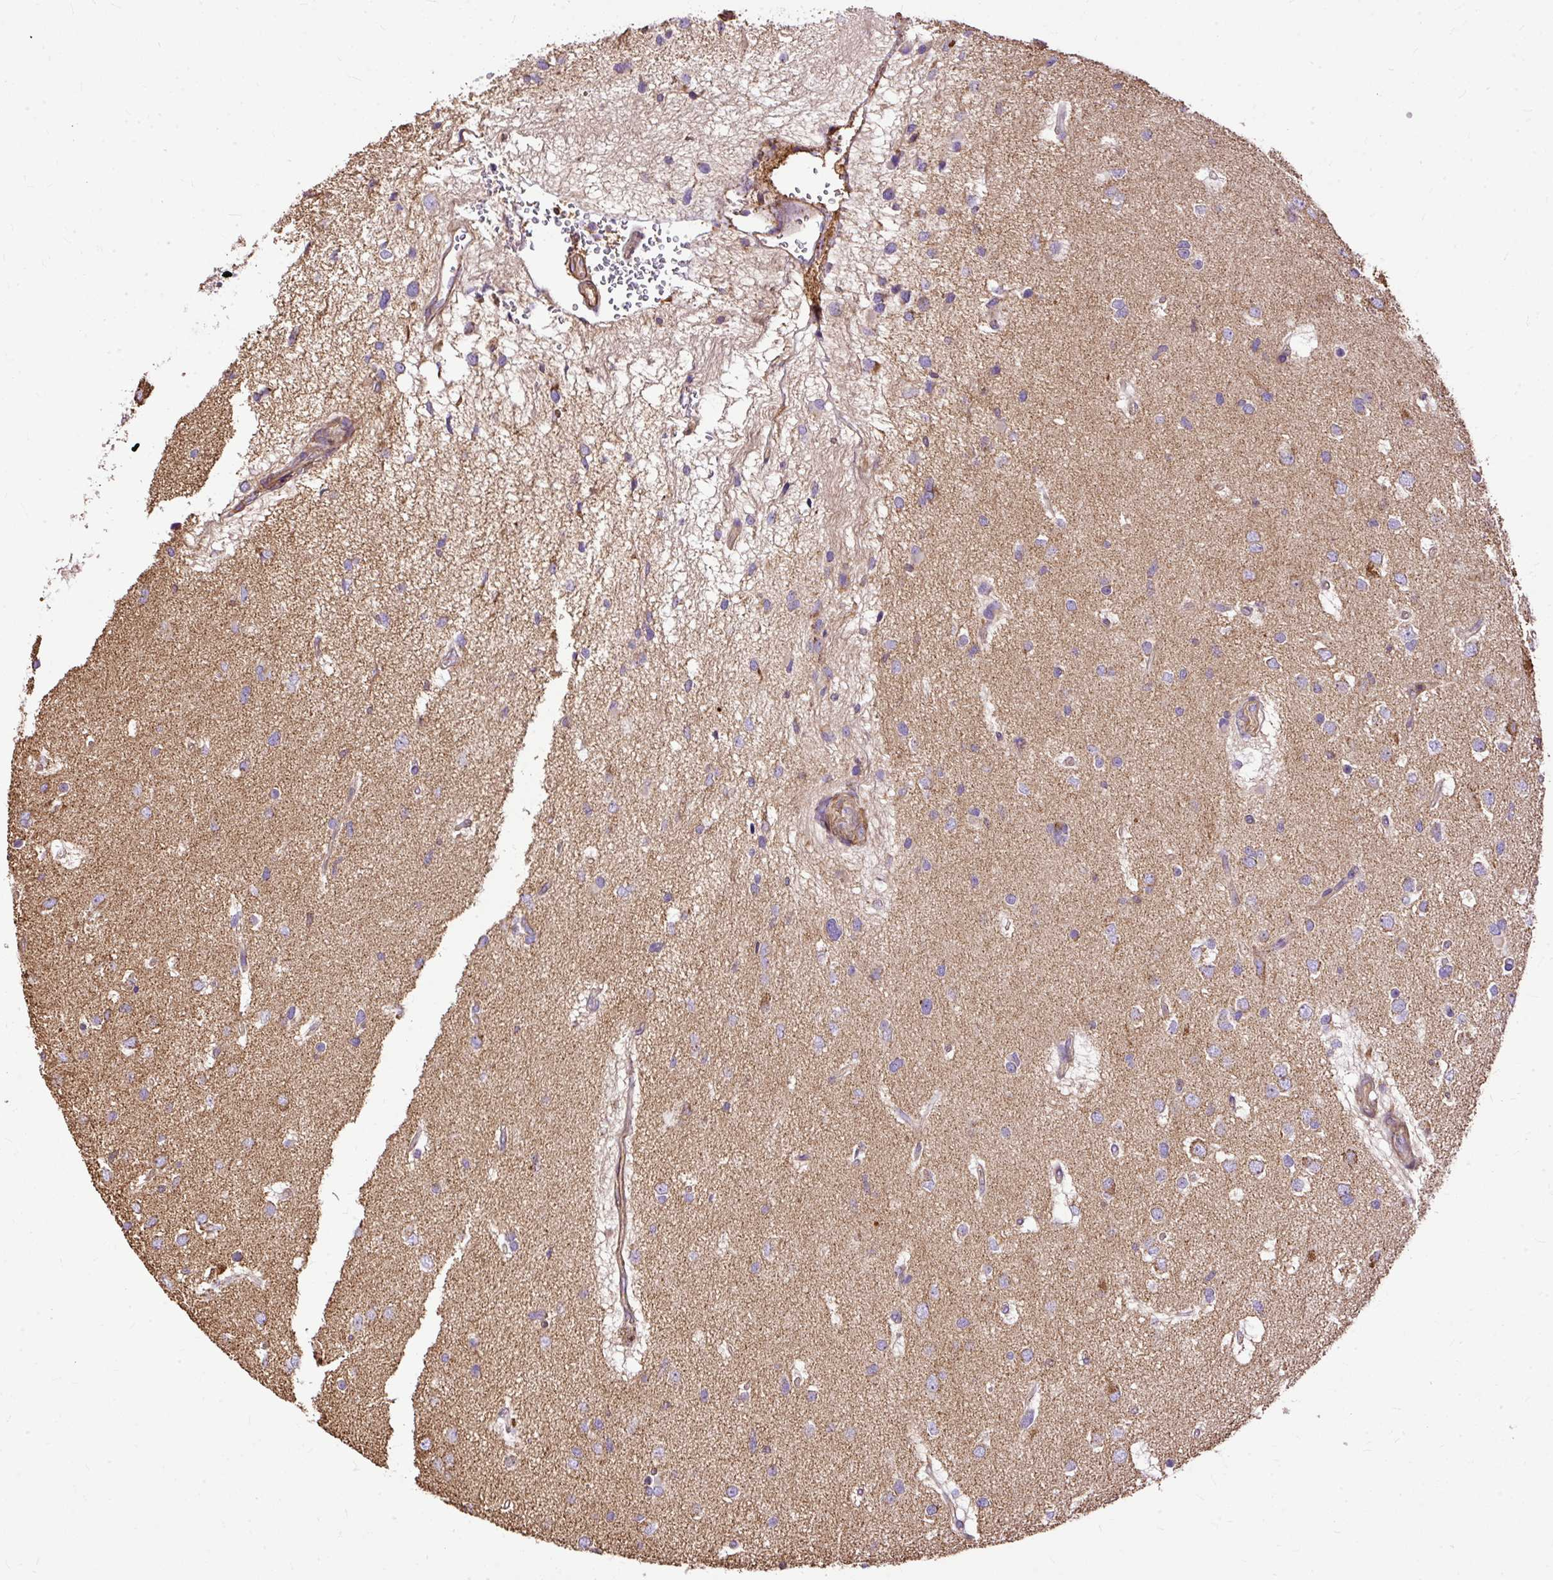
{"staining": {"intensity": "weak", "quantity": "<25%", "location": "cytoplasmic/membranous"}, "tissue": "glioma", "cell_type": "Tumor cells", "image_type": "cancer", "snomed": [{"axis": "morphology", "description": "Glioma, malignant, High grade"}, {"axis": "topography", "description": "Brain"}], "caption": "An IHC micrograph of malignant glioma (high-grade) is shown. There is no staining in tumor cells of malignant glioma (high-grade).", "gene": "KLHL11", "patient": {"sex": "male", "age": 53}}